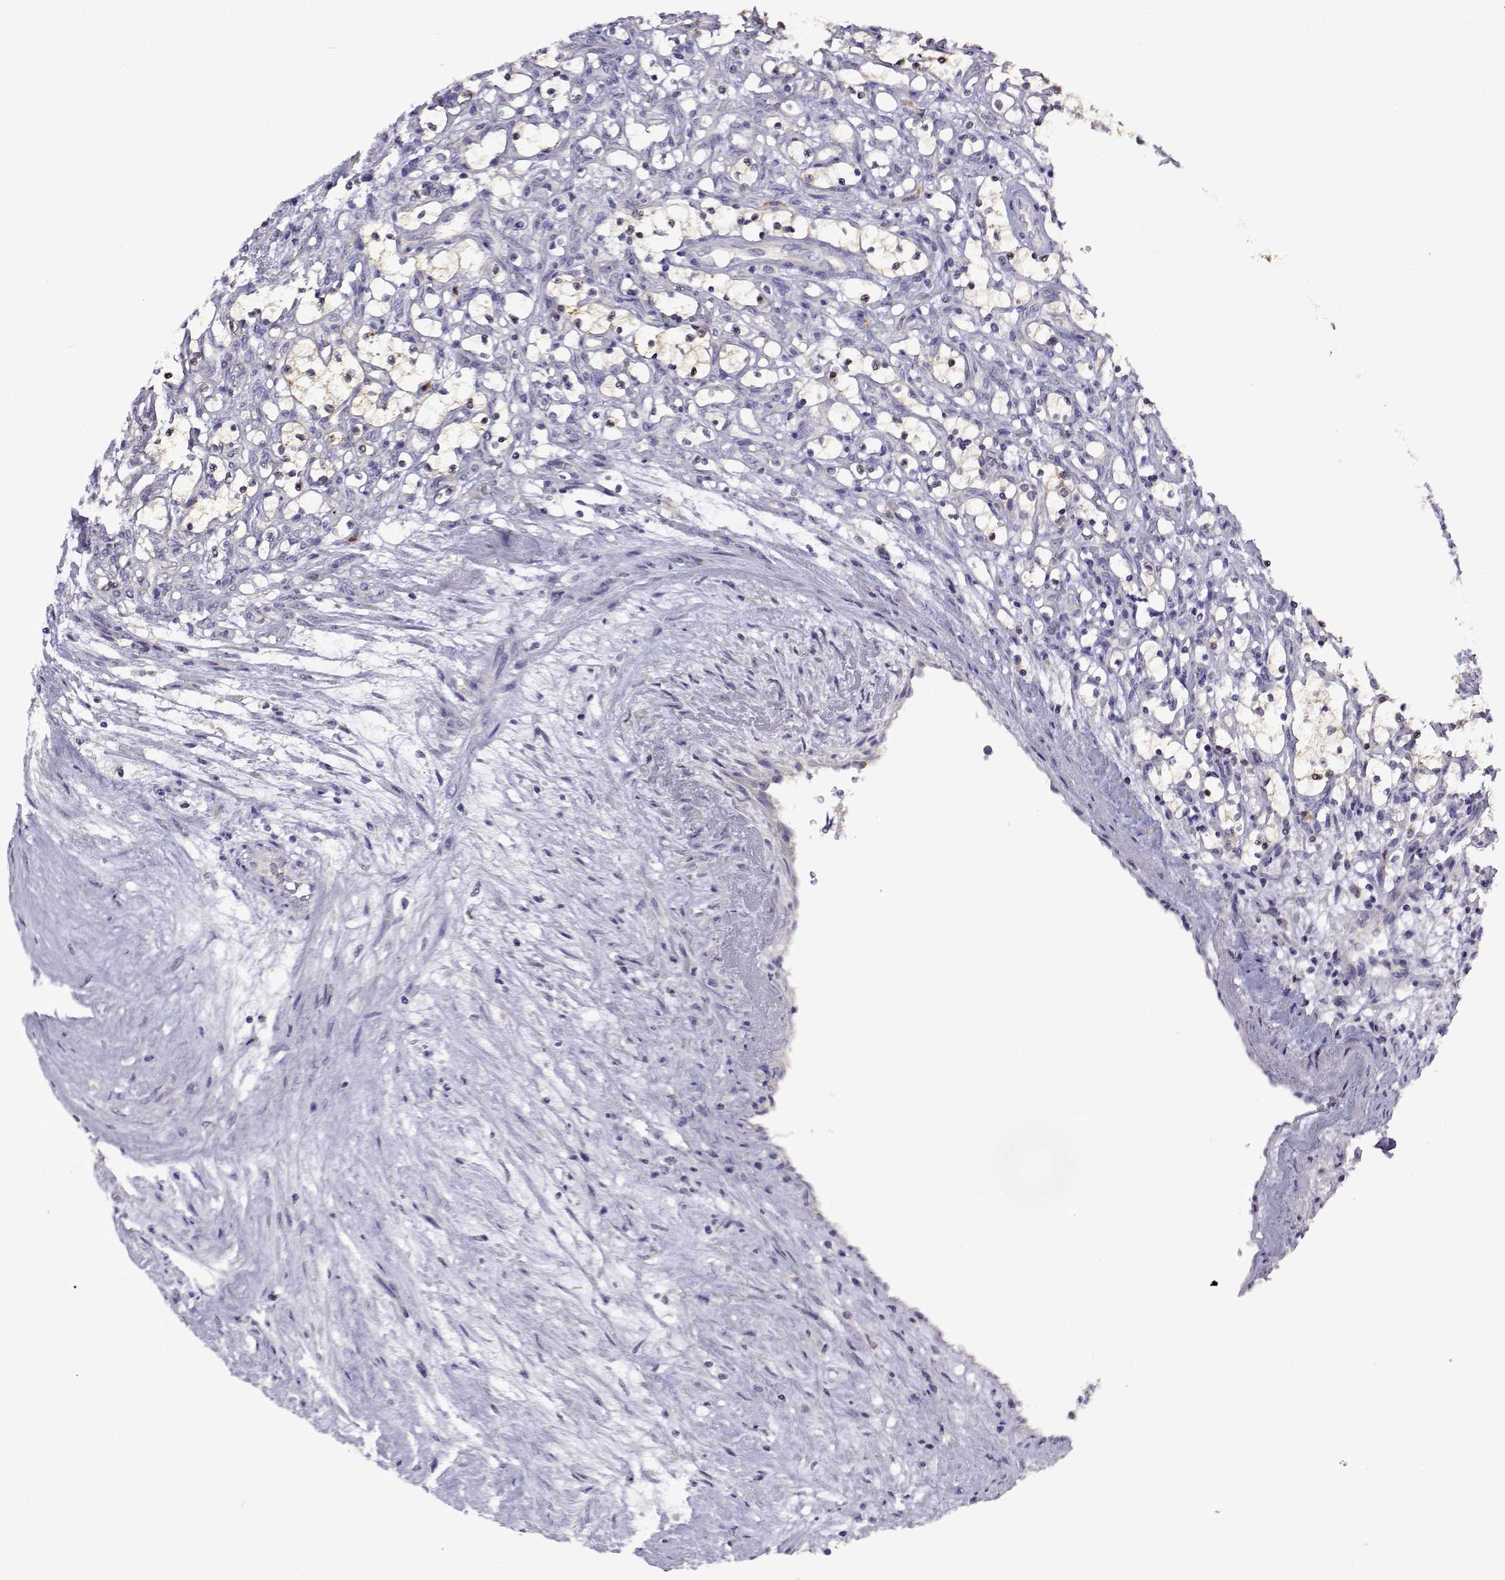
{"staining": {"intensity": "negative", "quantity": "none", "location": "none"}, "tissue": "renal cancer", "cell_type": "Tumor cells", "image_type": "cancer", "snomed": [{"axis": "morphology", "description": "Adenocarcinoma, NOS"}, {"axis": "topography", "description": "Kidney"}], "caption": "Immunohistochemistry (IHC) image of neoplastic tissue: renal adenocarcinoma stained with DAB (3,3'-diaminobenzidine) displays no significant protein staining in tumor cells.", "gene": "SULT2A1", "patient": {"sex": "female", "age": 69}}